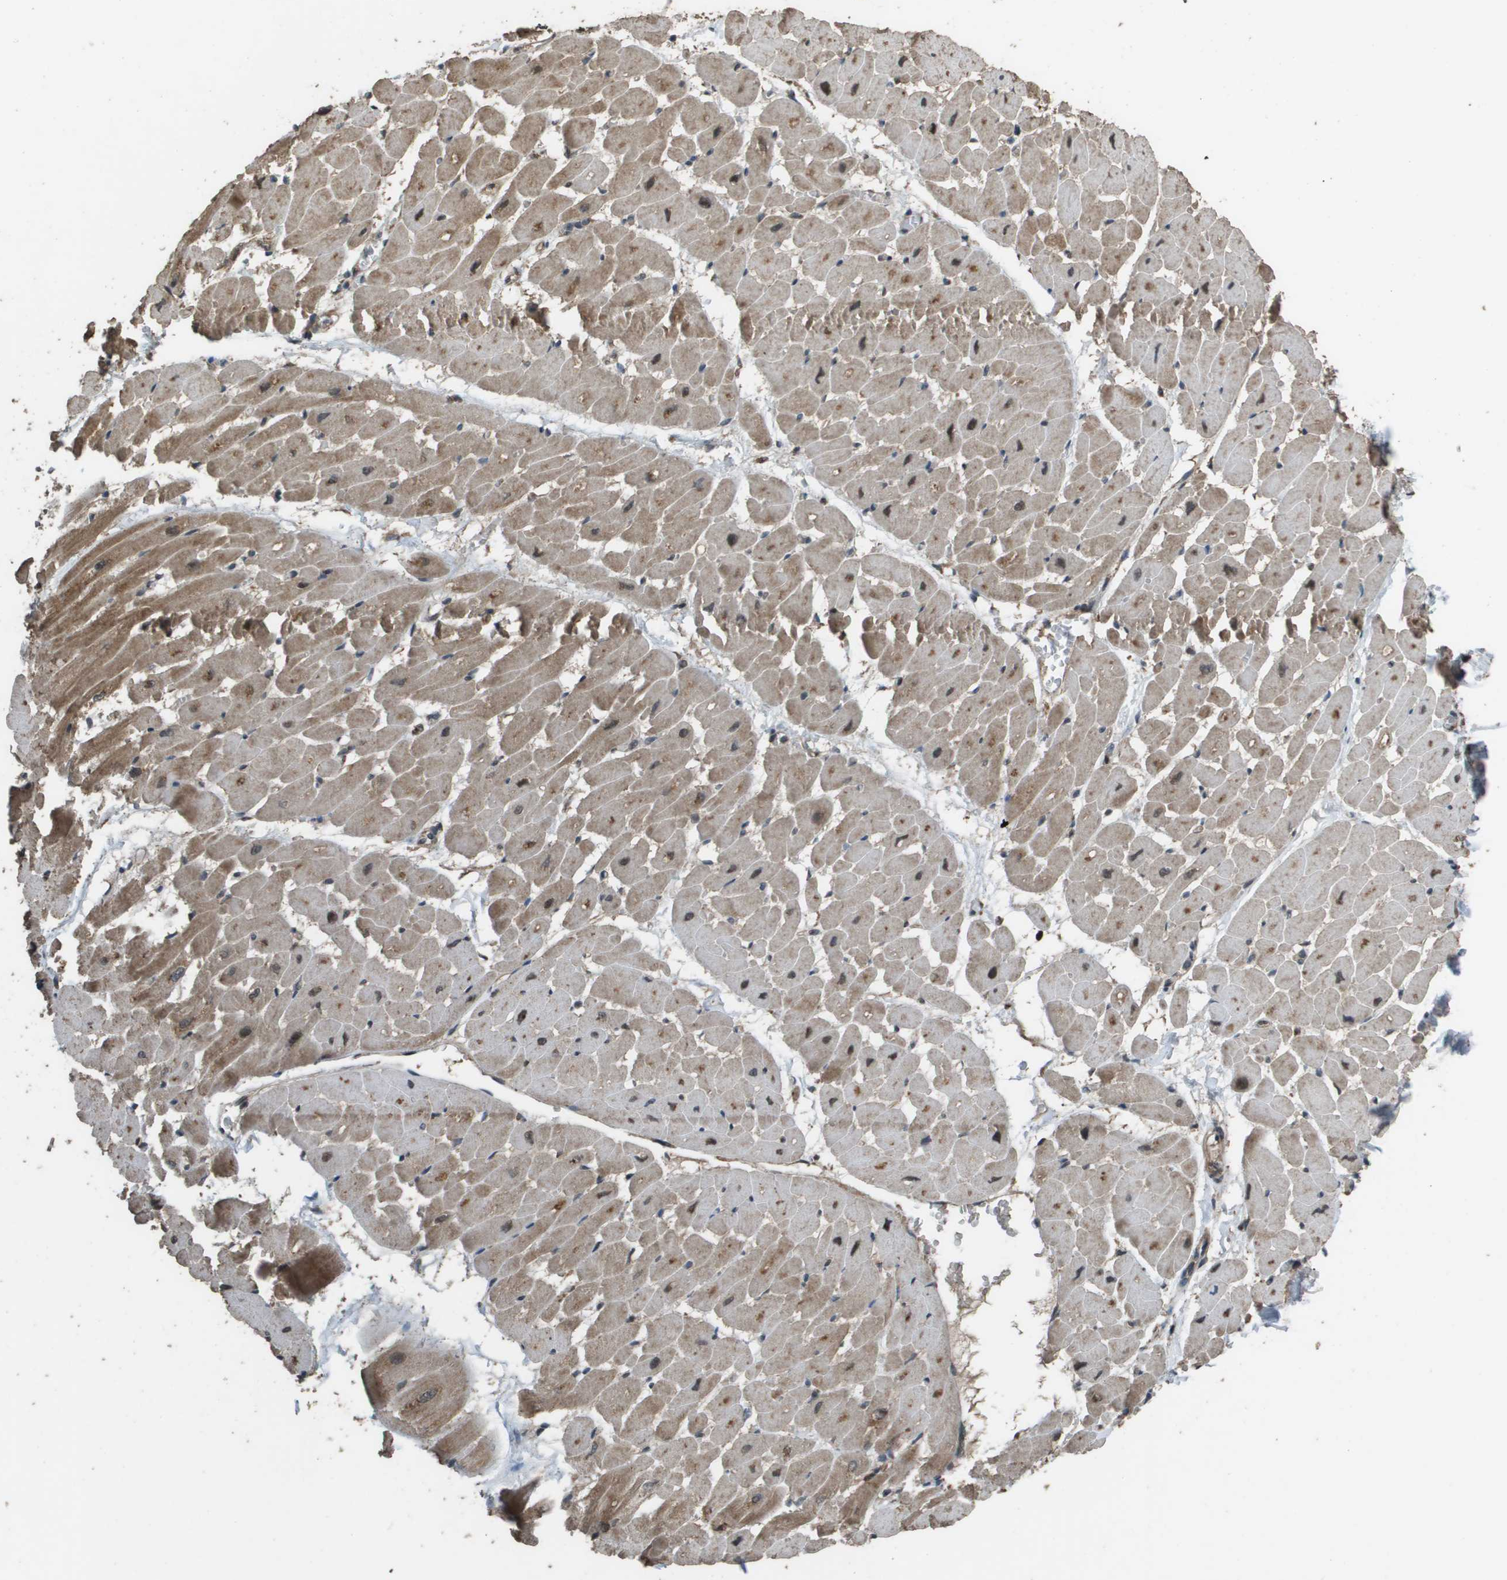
{"staining": {"intensity": "moderate", "quantity": ">75%", "location": "cytoplasmic/membranous,nuclear"}, "tissue": "heart muscle", "cell_type": "Cardiomyocytes", "image_type": "normal", "snomed": [{"axis": "morphology", "description": "Normal tissue, NOS"}, {"axis": "topography", "description": "Heart"}], "caption": "Immunohistochemistry histopathology image of benign heart muscle stained for a protein (brown), which exhibits medium levels of moderate cytoplasmic/membranous,nuclear positivity in about >75% of cardiomyocytes.", "gene": "FIG4", "patient": {"sex": "male", "age": 45}}